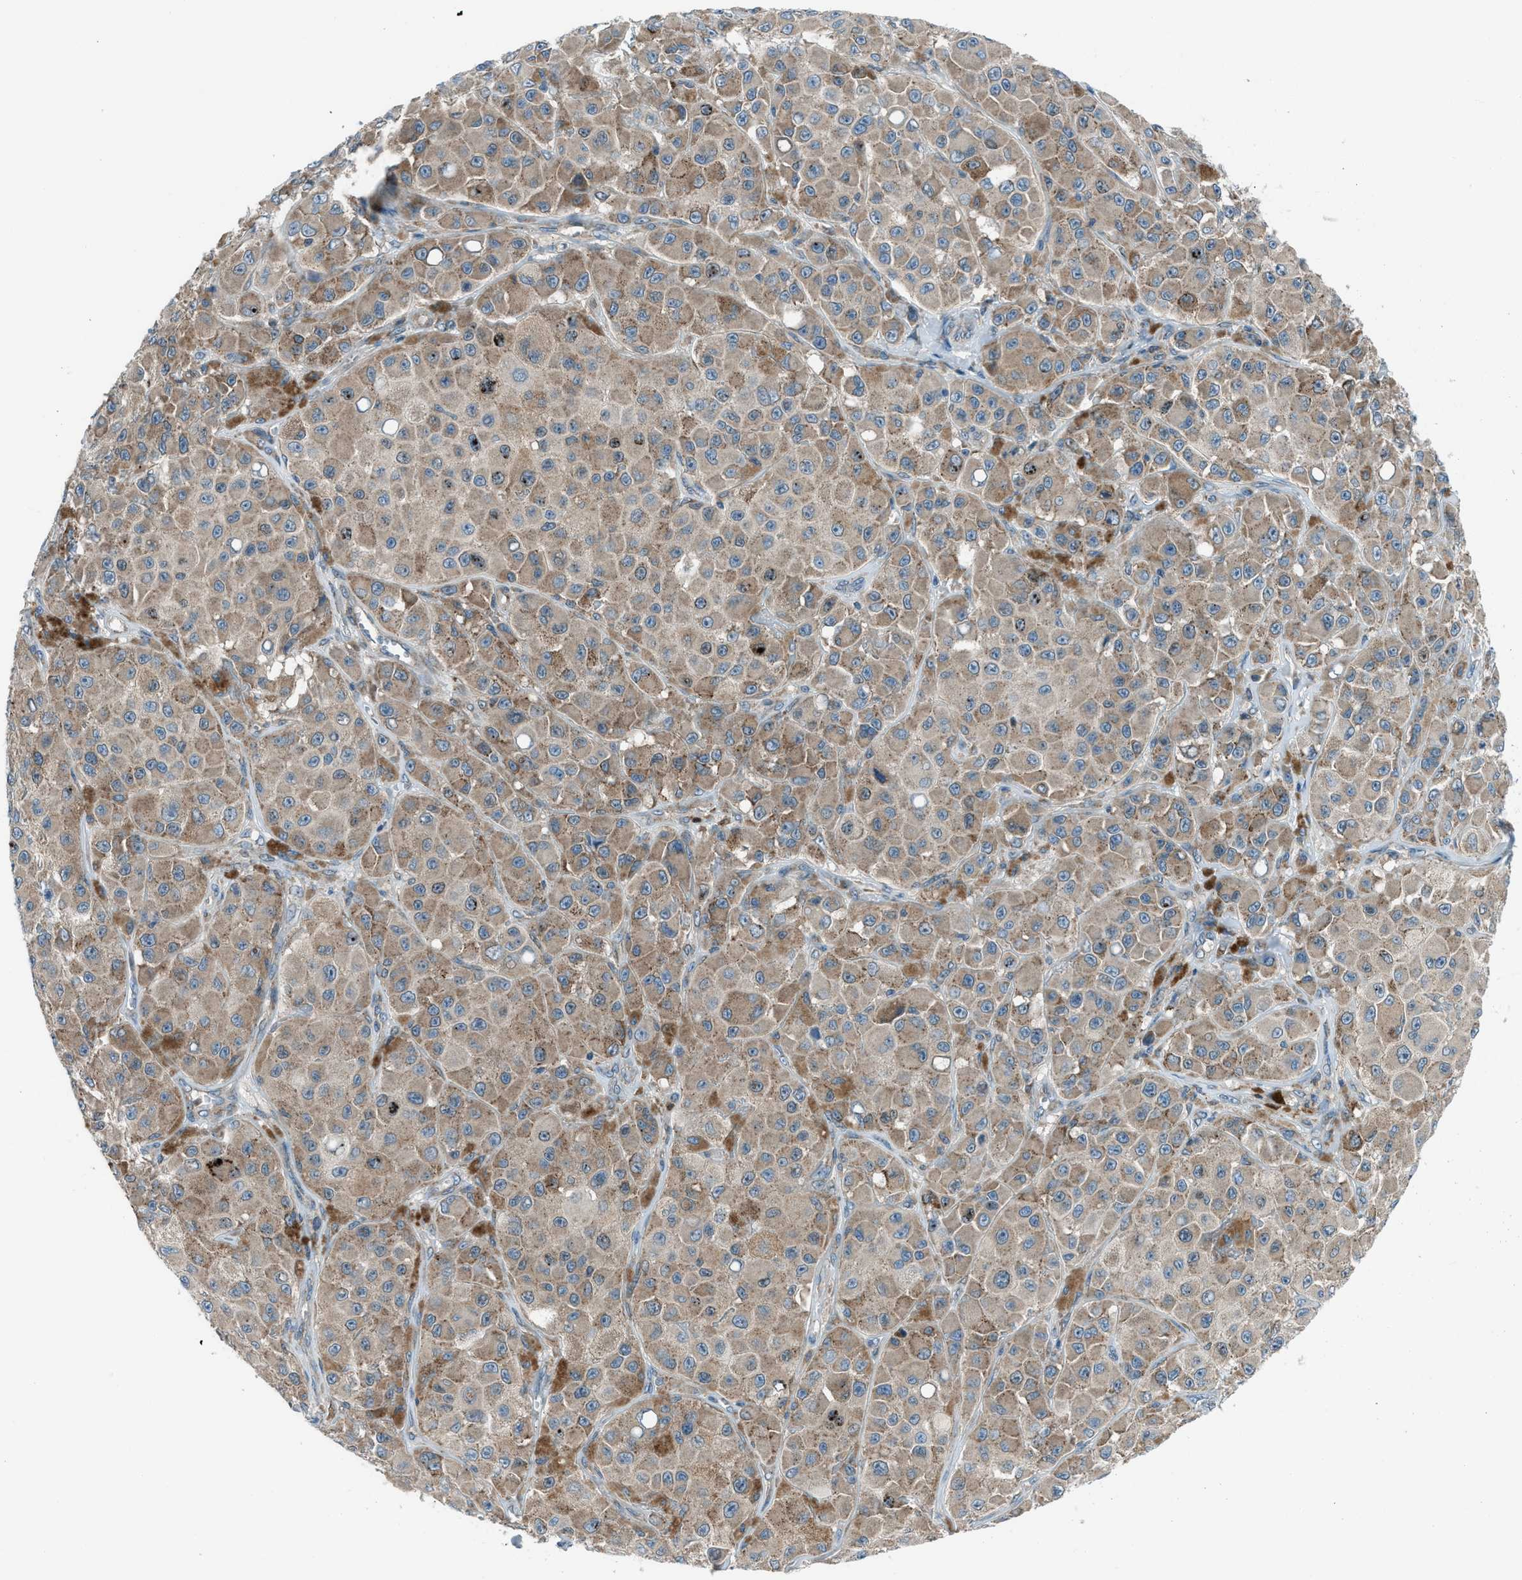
{"staining": {"intensity": "moderate", "quantity": ">75%", "location": "cytoplasmic/membranous"}, "tissue": "melanoma", "cell_type": "Tumor cells", "image_type": "cancer", "snomed": [{"axis": "morphology", "description": "Malignant melanoma, NOS"}, {"axis": "topography", "description": "Skin"}], "caption": "Malignant melanoma stained for a protein shows moderate cytoplasmic/membranous positivity in tumor cells.", "gene": "EDARADD", "patient": {"sex": "male", "age": 84}}